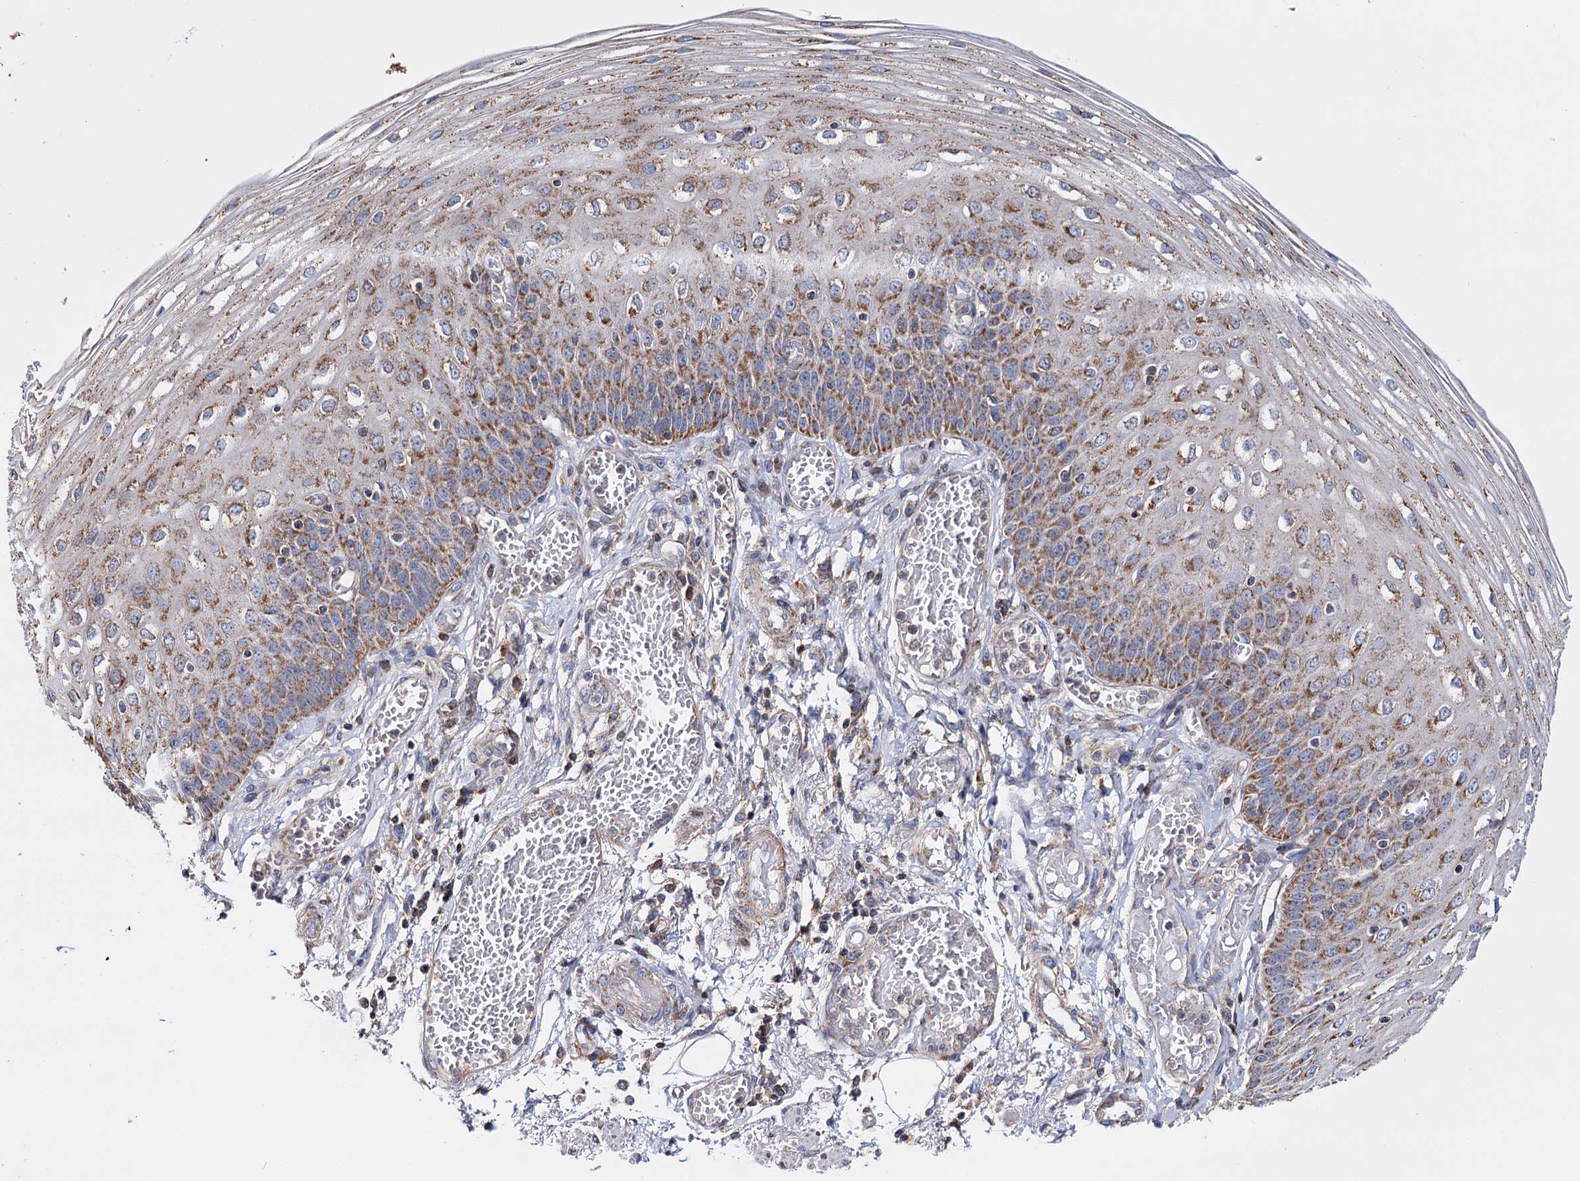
{"staining": {"intensity": "weak", "quantity": "<25%", "location": "cytoplasmic/membranous"}, "tissue": "esophagus", "cell_type": "Squamous epithelial cells", "image_type": "normal", "snomed": [{"axis": "morphology", "description": "Normal tissue, NOS"}, {"axis": "topography", "description": "Esophagus"}], "caption": "IHC micrograph of normal human esophagus stained for a protein (brown), which exhibits no expression in squamous epithelial cells. (Stains: DAB (3,3'-diaminobenzidine) IHC with hematoxylin counter stain, Microscopy: brightfield microscopy at high magnification).", "gene": "CFAP46", "patient": {"sex": "male", "age": 81}}